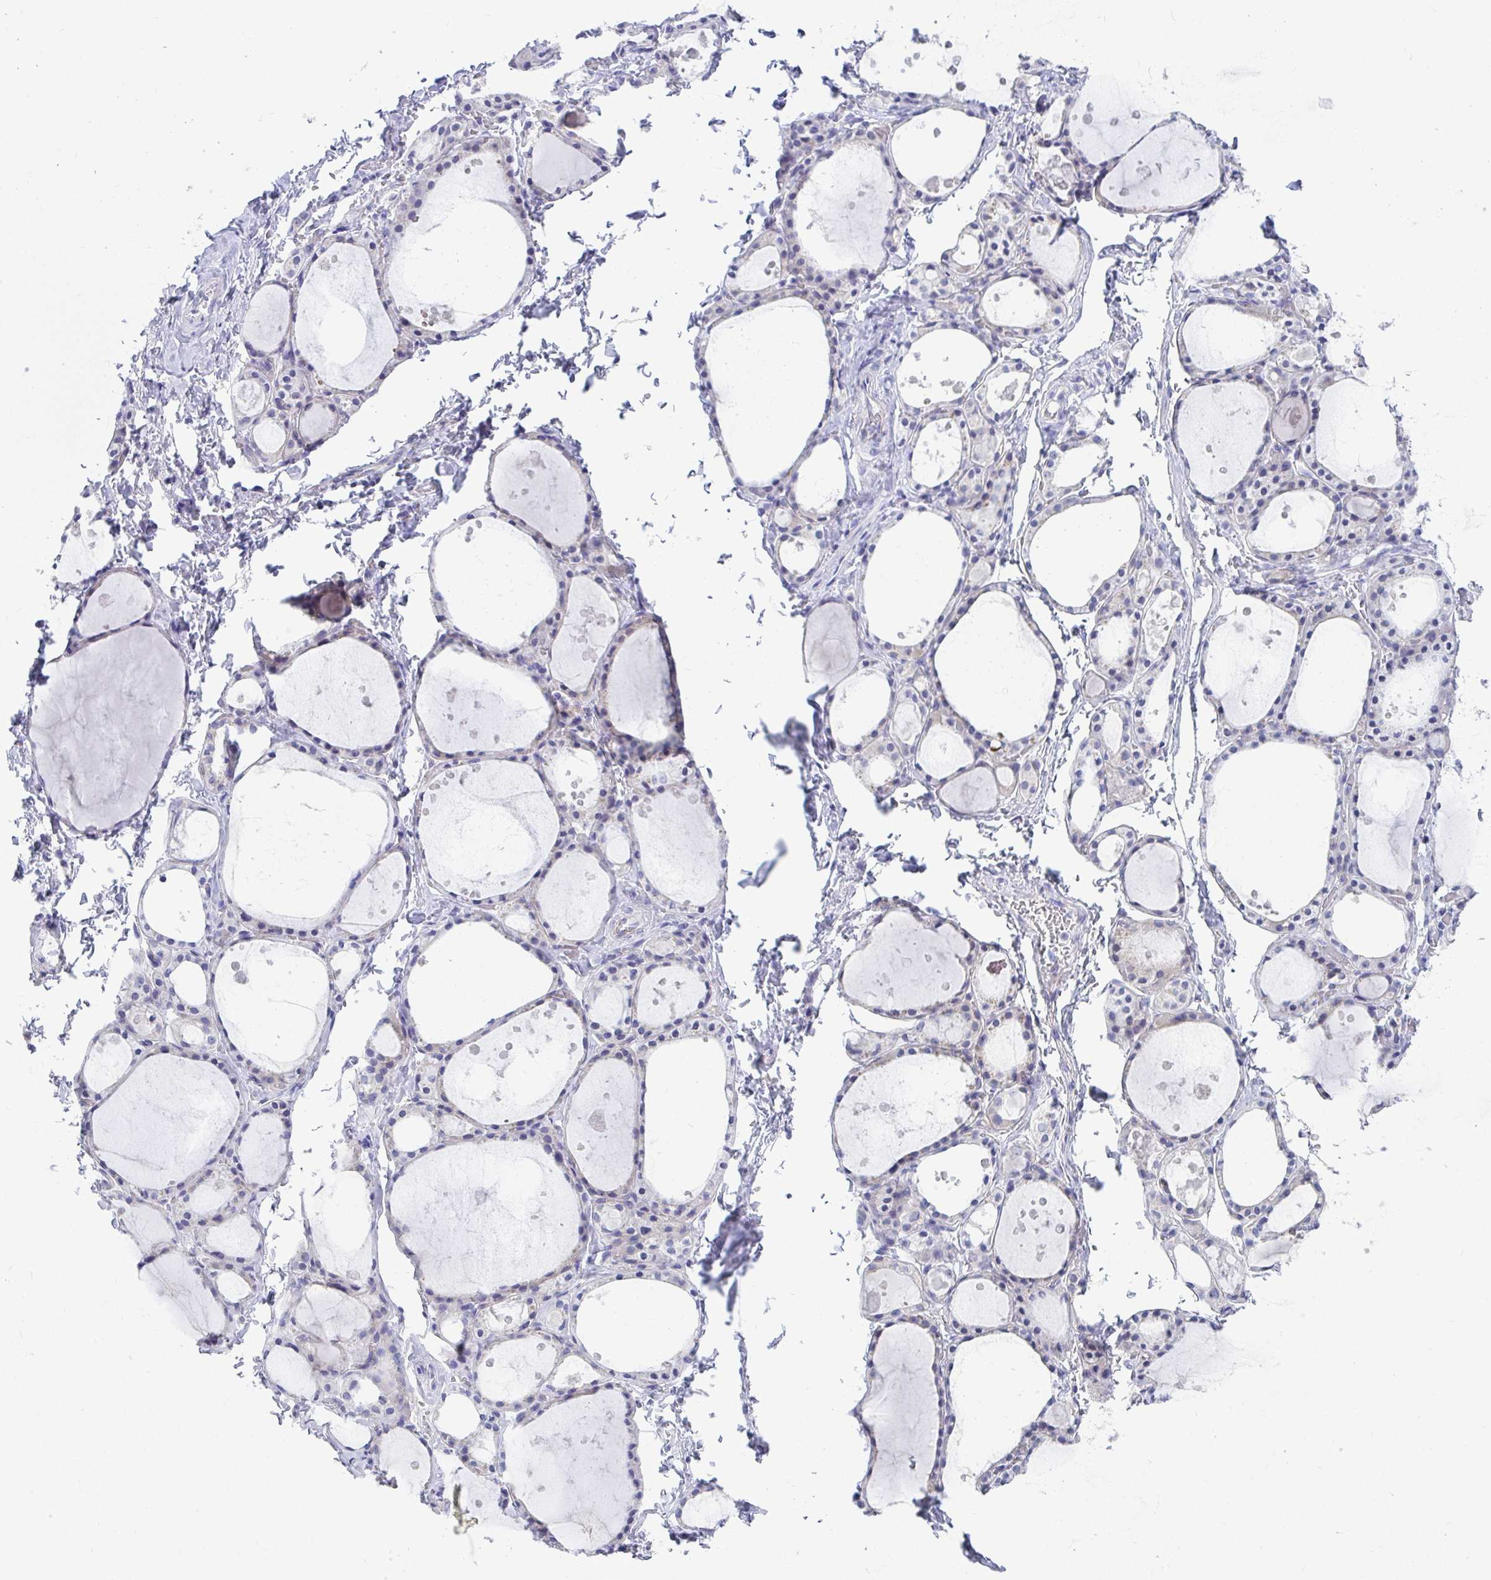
{"staining": {"intensity": "negative", "quantity": "none", "location": "none"}, "tissue": "thyroid gland", "cell_type": "Glandular cells", "image_type": "normal", "snomed": [{"axis": "morphology", "description": "Normal tissue, NOS"}, {"axis": "topography", "description": "Thyroid gland"}], "caption": "Thyroid gland was stained to show a protein in brown. There is no significant expression in glandular cells. (Stains: DAB (3,3'-diaminobenzidine) IHC with hematoxylin counter stain, Microscopy: brightfield microscopy at high magnification).", "gene": "C19orf81", "patient": {"sex": "male", "age": 68}}